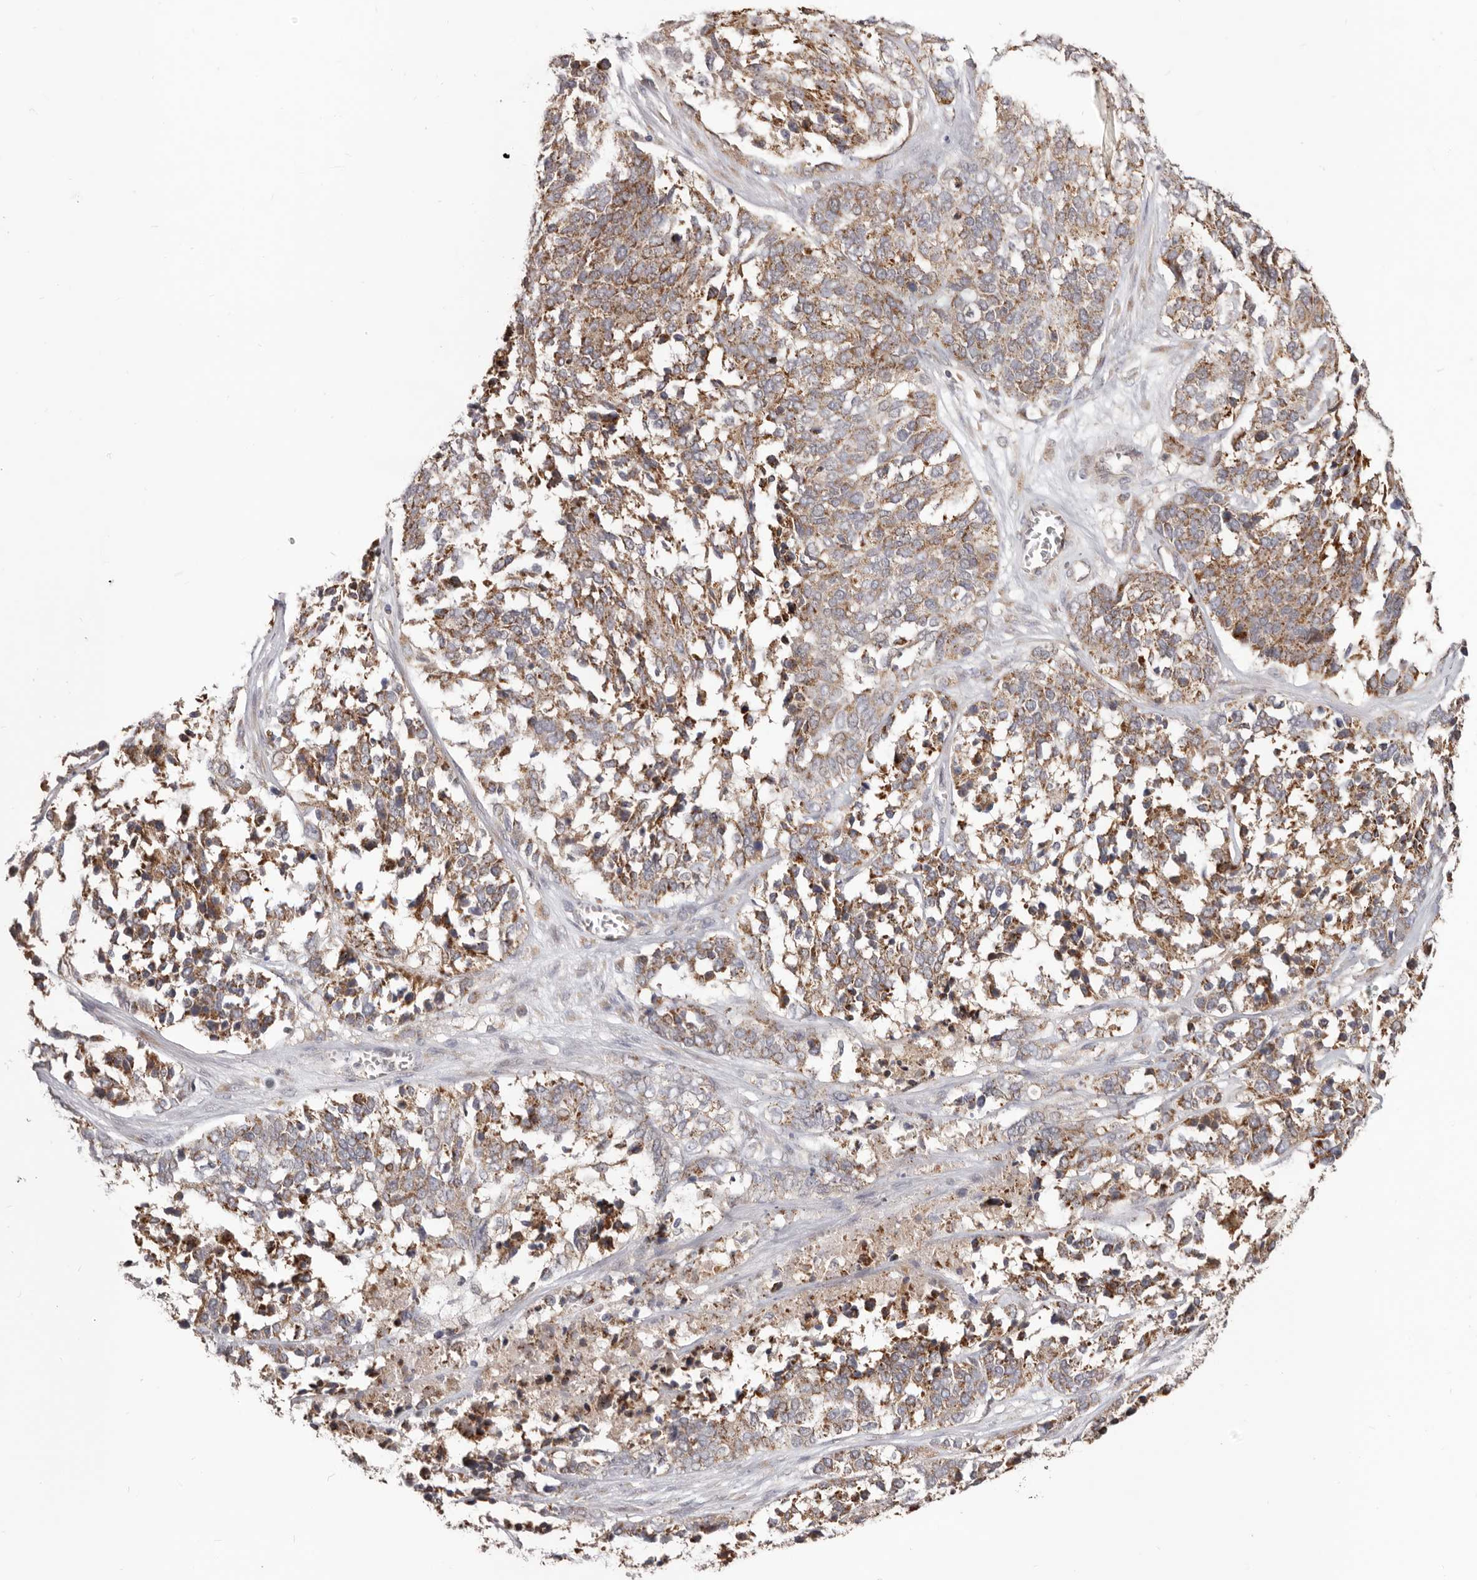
{"staining": {"intensity": "moderate", "quantity": ">75%", "location": "cytoplasmic/membranous"}, "tissue": "ovarian cancer", "cell_type": "Tumor cells", "image_type": "cancer", "snomed": [{"axis": "morphology", "description": "Cystadenocarcinoma, serous, NOS"}, {"axis": "topography", "description": "Ovary"}], "caption": "Immunohistochemistry (IHC) histopathology image of neoplastic tissue: serous cystadenocarcinoma (ovarian) stained using IHC displays medium levels of moderate protein expression localized specifically in the cytoplasmic/membranous of tumor cells, appearing as a cytoplasmic/membranous brown color.", "gene": "LRP6", "patient": {"sex": "female", "age": 44}}